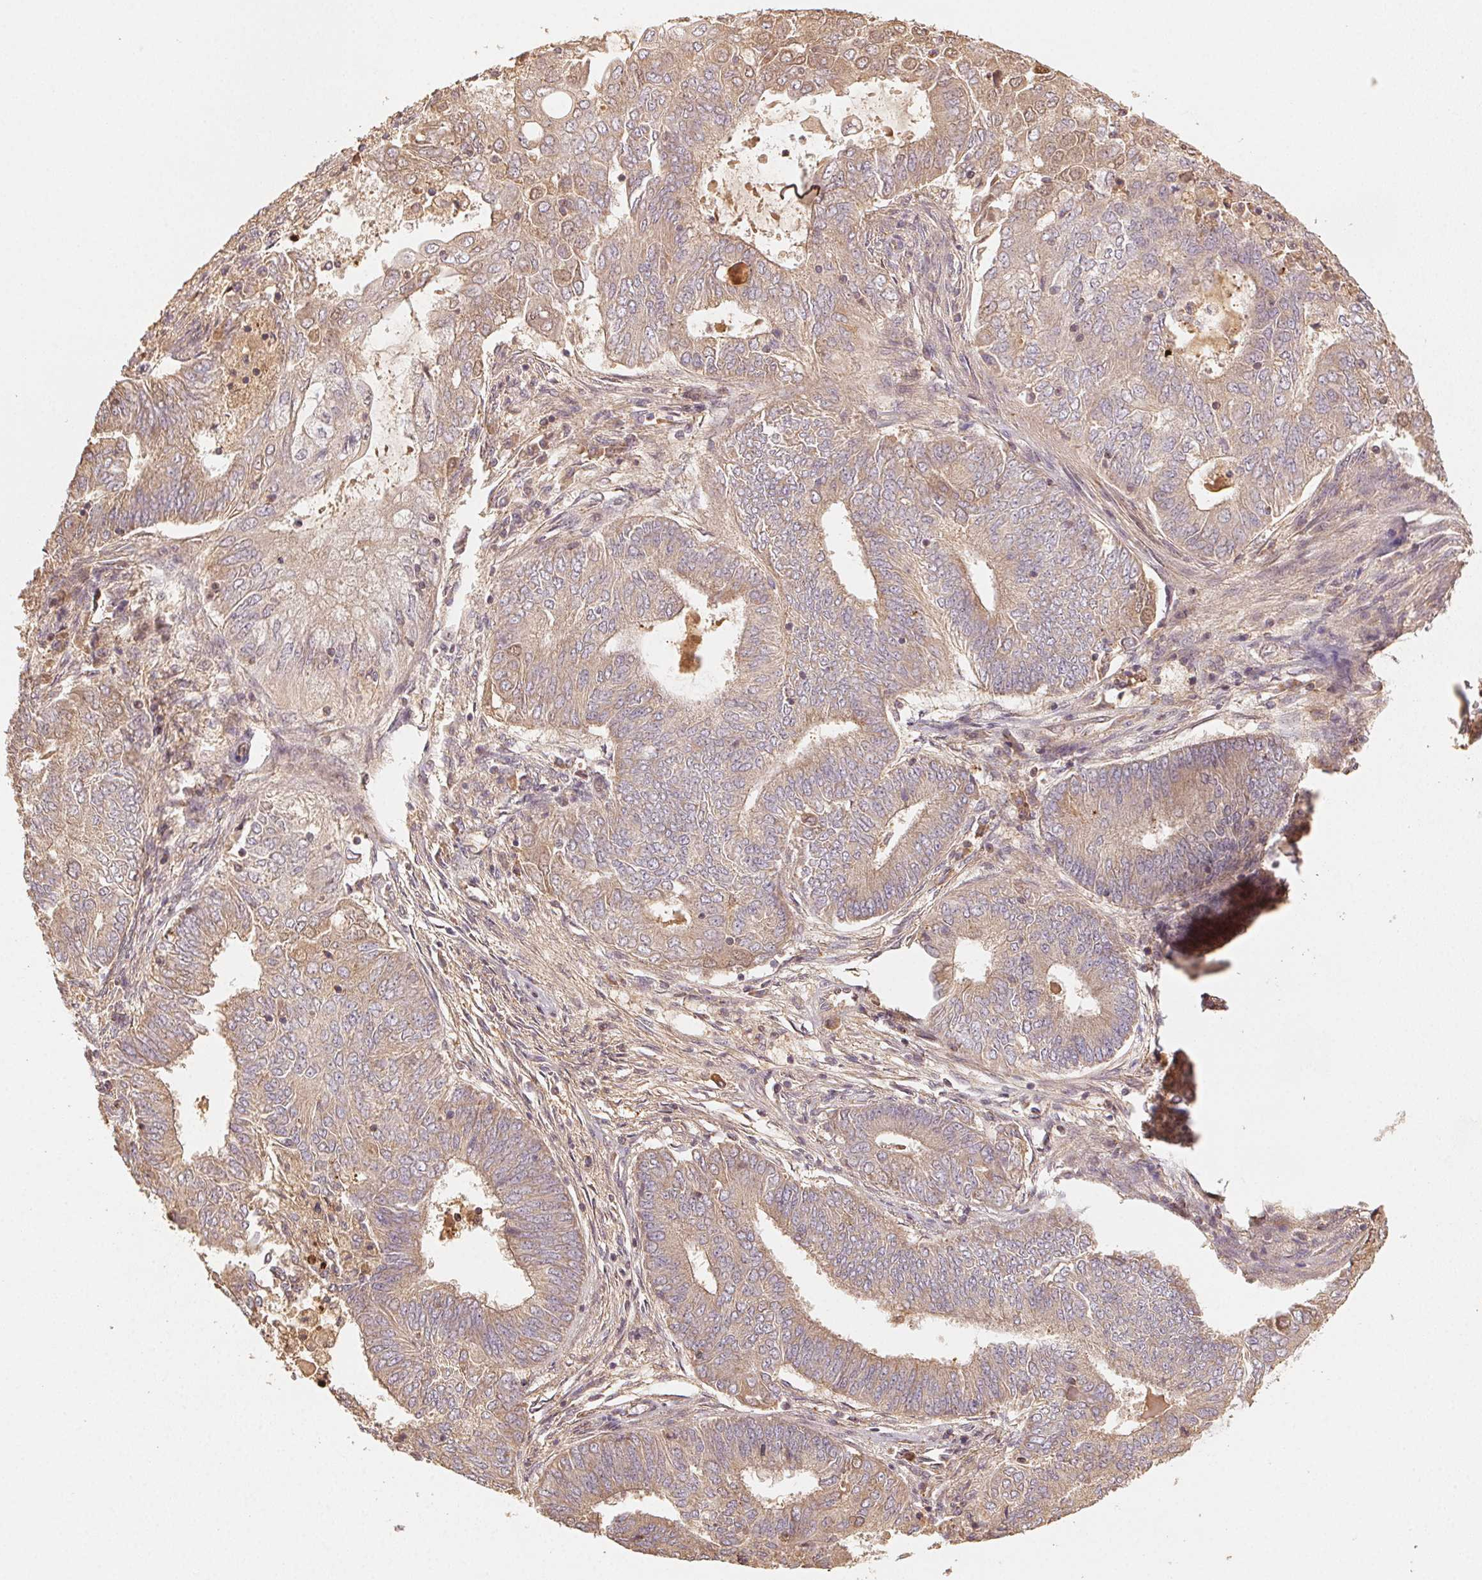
{"staining": {"intensity": "weak", "quantity": ">75%", "location": "cytoplasmic/membranous"}, "tissue": "endometrial cancer", "cell_type": "Tumor cells", "image_type": "cancer", "snomed": [{"axis": "morphology", "description": "Adenocarcinoma, NOS"}, {"axis": "topography", "description": "Endometrium"}], "caption": "About >75% of tumor cells in endometrial adenocarcinoma display weak cytoplasmic/membranous protein positivity as visualized by brown immunohistochemical staining.", "gene": "RALA", "patient": {"sex": "female", "age": 62}}